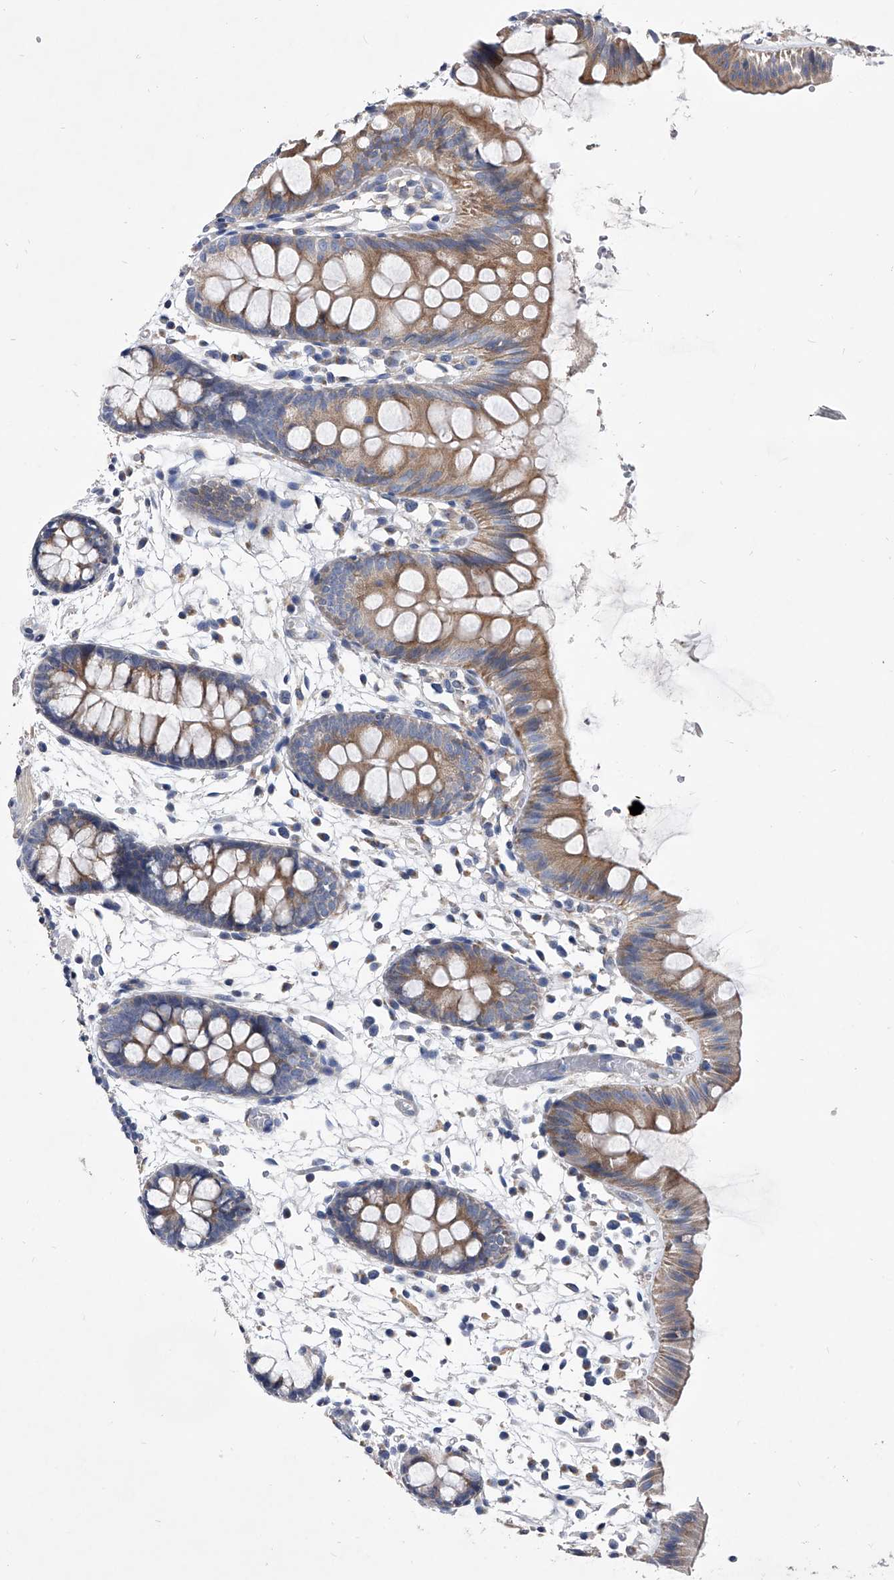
{"staining": {"intensity": "negative", "quantity": "none", "location": "none"}, "tissue": "colon", "cell_type": "Endothelial cells", "image_type": "normal", "snomed": [{"axis": "morphology", "description": "Normal tissue, NOS"}, {"axis": "topography", "description": "Colon"}], "caption": "Image shows no significant protein positivity in endothelial cells of benign colon. (DAB immunohistochemistry (IHC), high magnification).", "gene": "SPP1", "patient": {"sex": "male", "age": 56}}